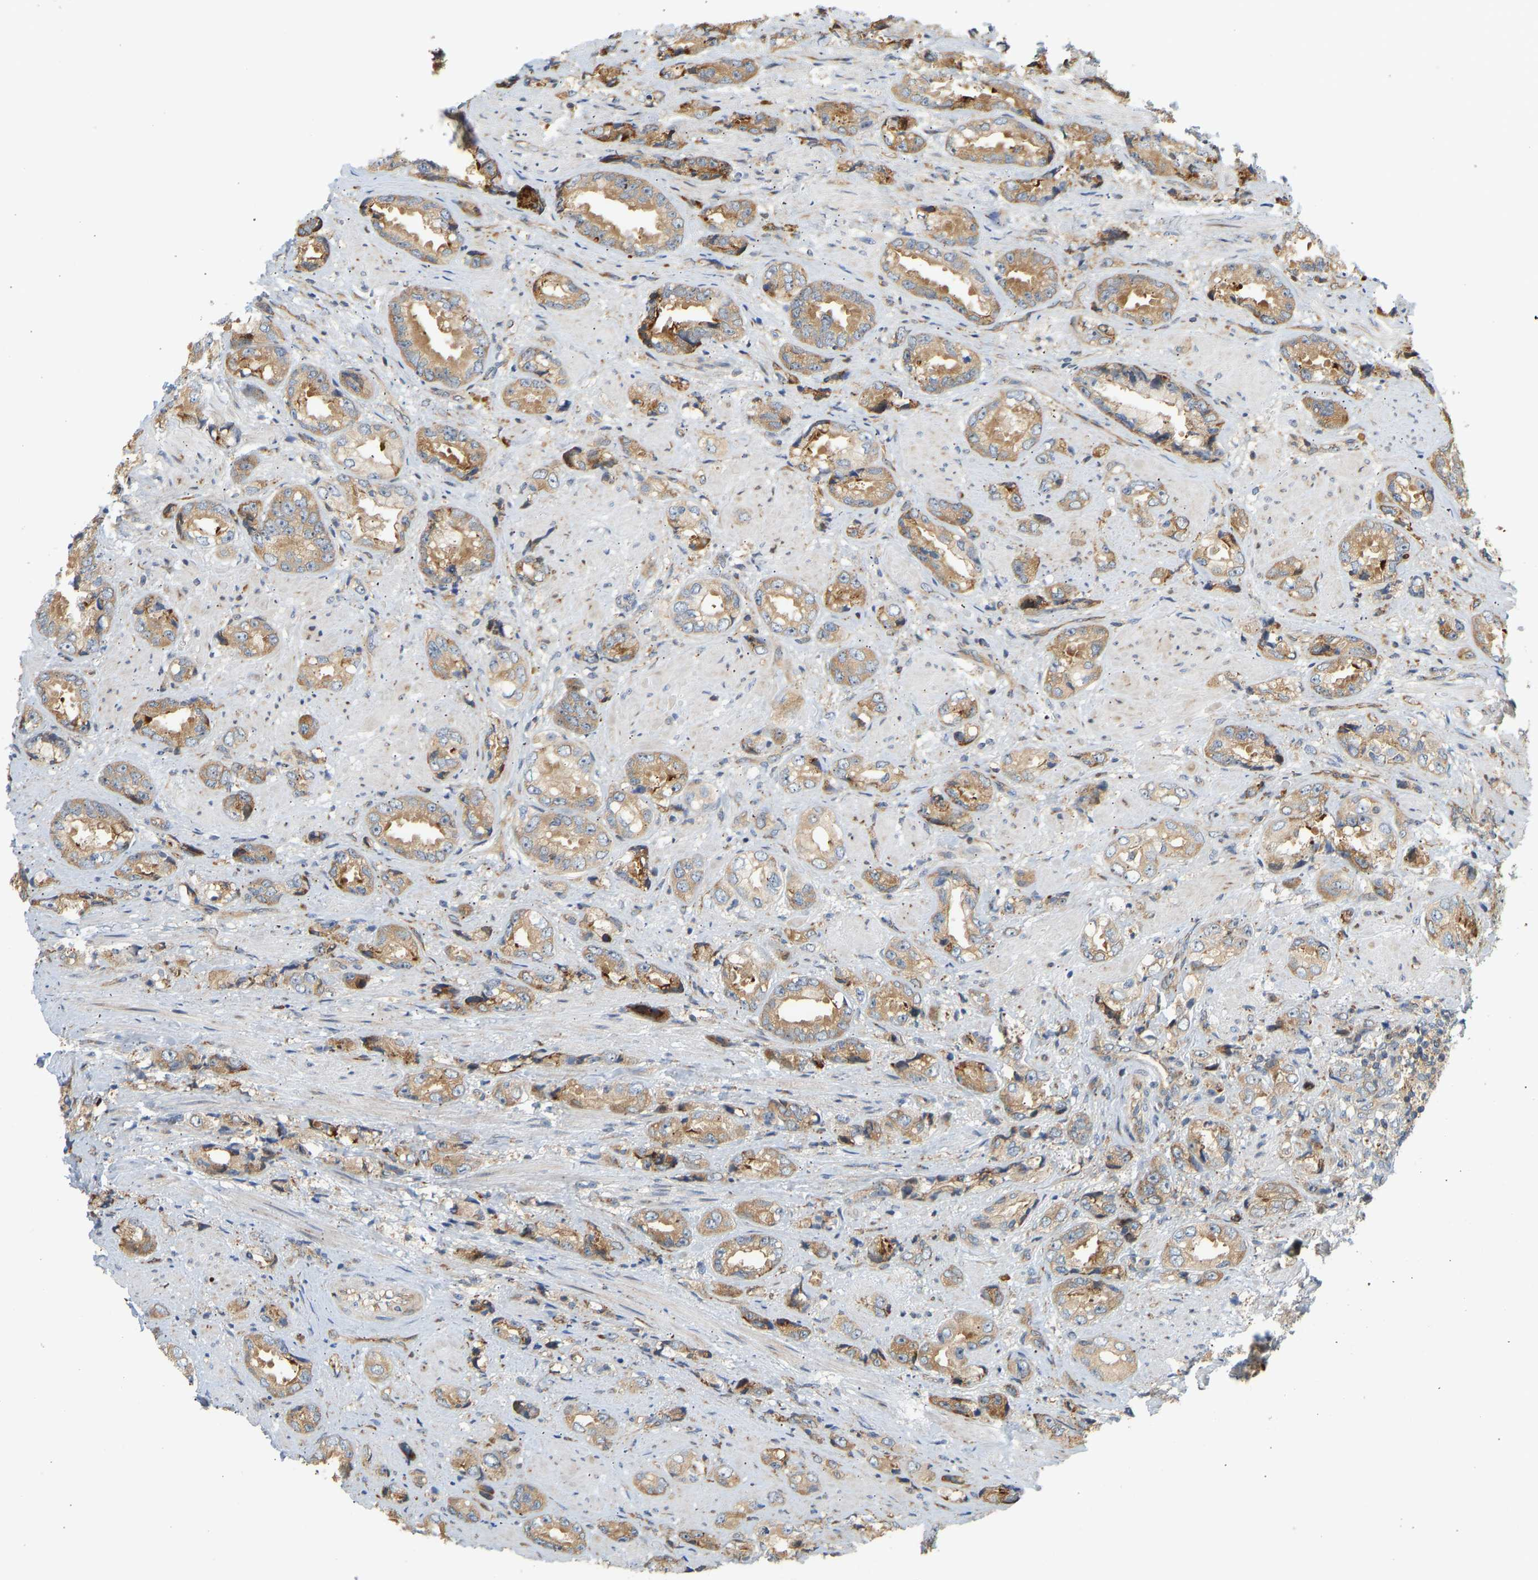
{"staining": {"intensity": "moderate", "quantity": ">75%", "location": "cytoplasmic/membranous"}, "tissue": "prostate cancer", "cell_type": "Tumor cells", "image_type": "cancer", "snomed": [{"axis": "morphology", "description": "Adenocarcinoma, High grade"}, {"axis": "topography", "description": "Prostate"}], "caption": "DAB (3,3'-diaminobenzidine) immunohistochemical staining of prostate cancer reveals moderate cytoplasmic/membranous protein expression in approximately >75% of tumor cells. The staining was performed using DAB (3,3'-diaminobenzidine), with brown indicating positive protein expression. Nuclei are stained blue with hematoxylin.", "gene": "RPS14", "patient": {"sex": "male", "age": 61}}